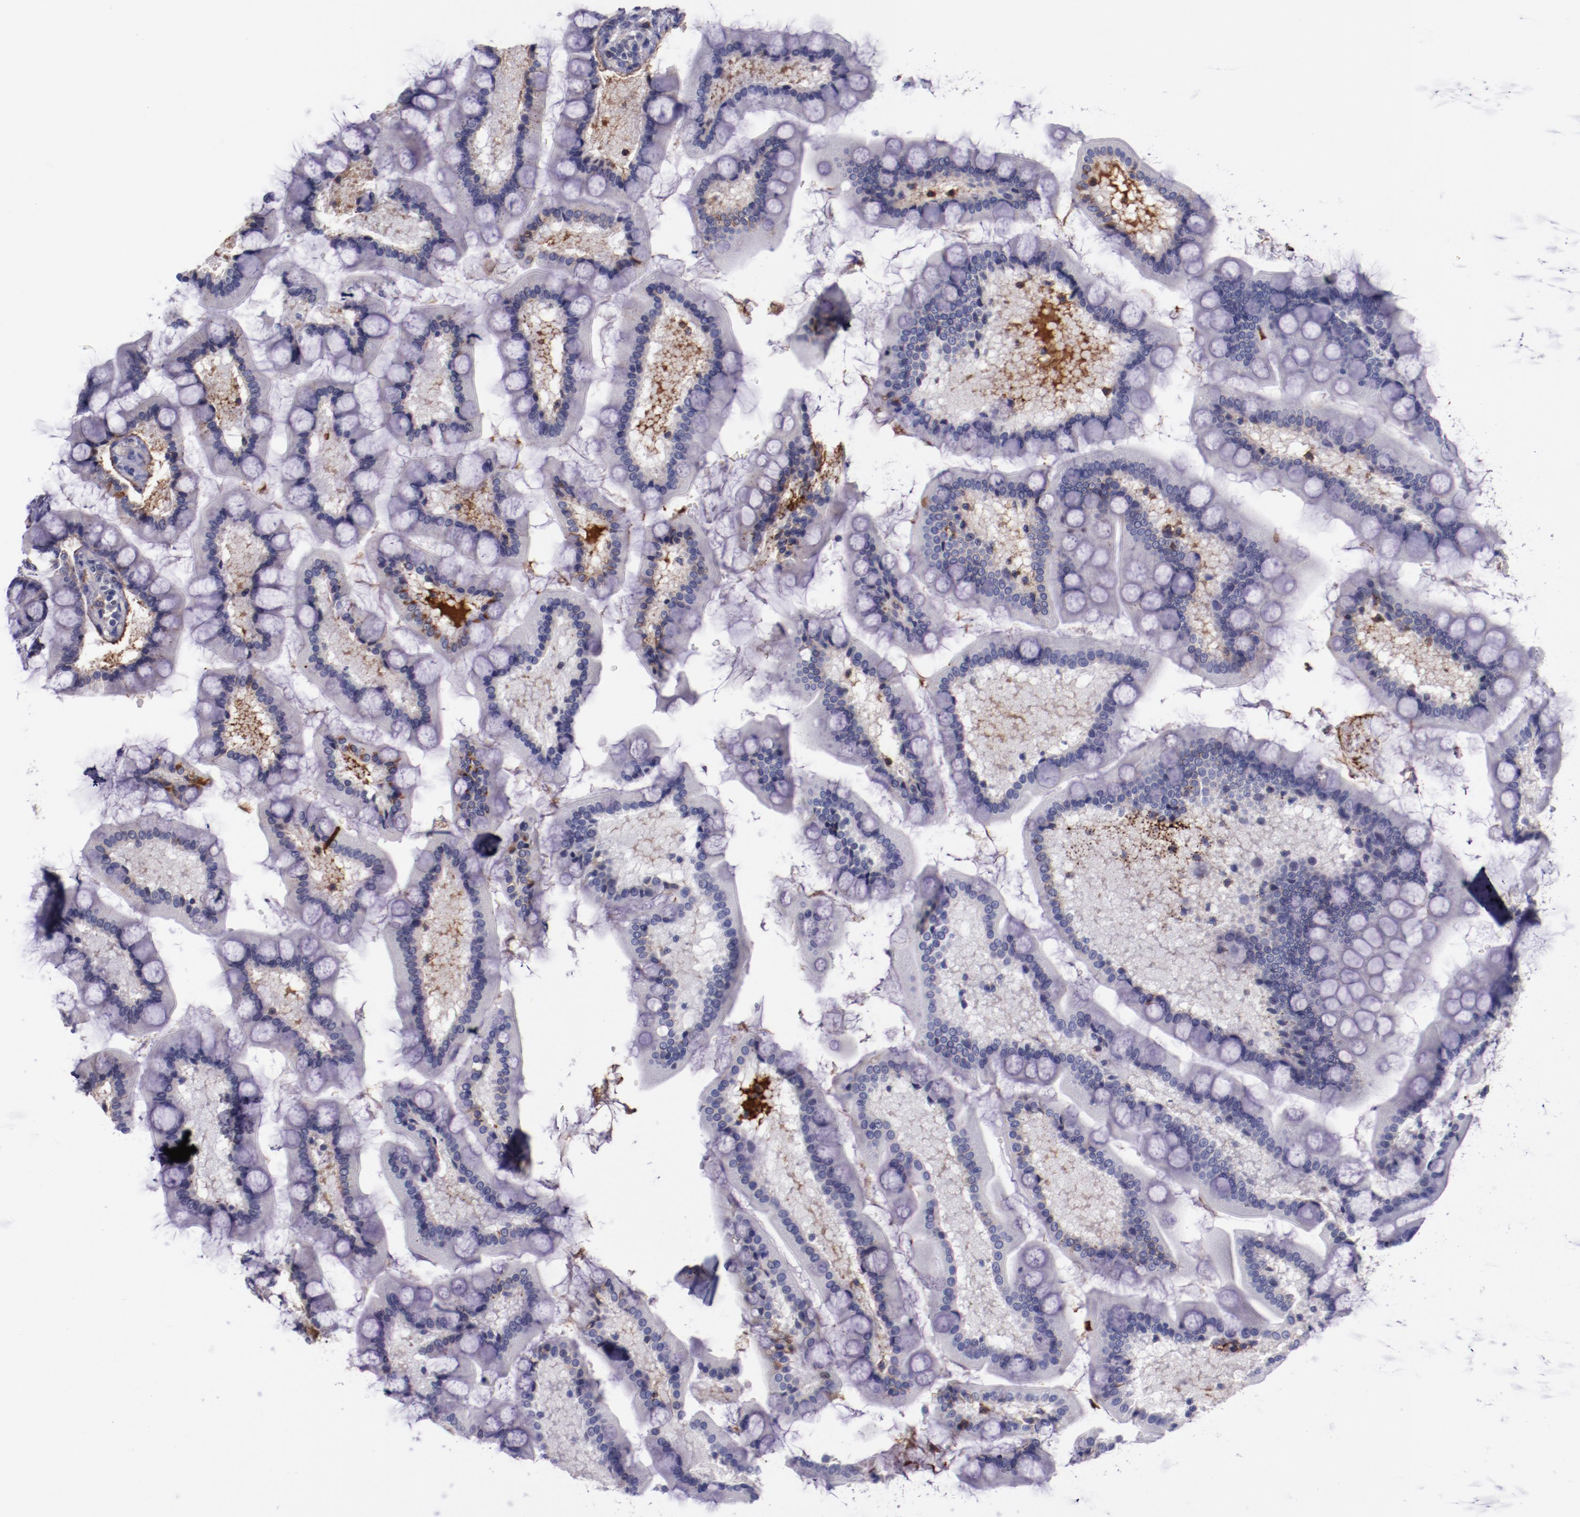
{"staining": {"intensity": "moderate", "quantity": "<25%", "location": "cytoplasmic/membranous"}, "tissue": "small intestine", "cell_type": "Glandular cells", "image_type": "normal", "snomed": [{"axis": "morphology", "description": "Normal tissue, NOS"}, {"axis": "topography", "description": "Small intestine"}], "caption": "Protein staining demonstrates moderate cytoplasmic/membranous staining in about <25% of glandular cells in benign small intestine. The protein is shown in brown color, while the nuclei are stained blue.", "gene": "APOH", "patient": {"sex": "male", "age": 41}}